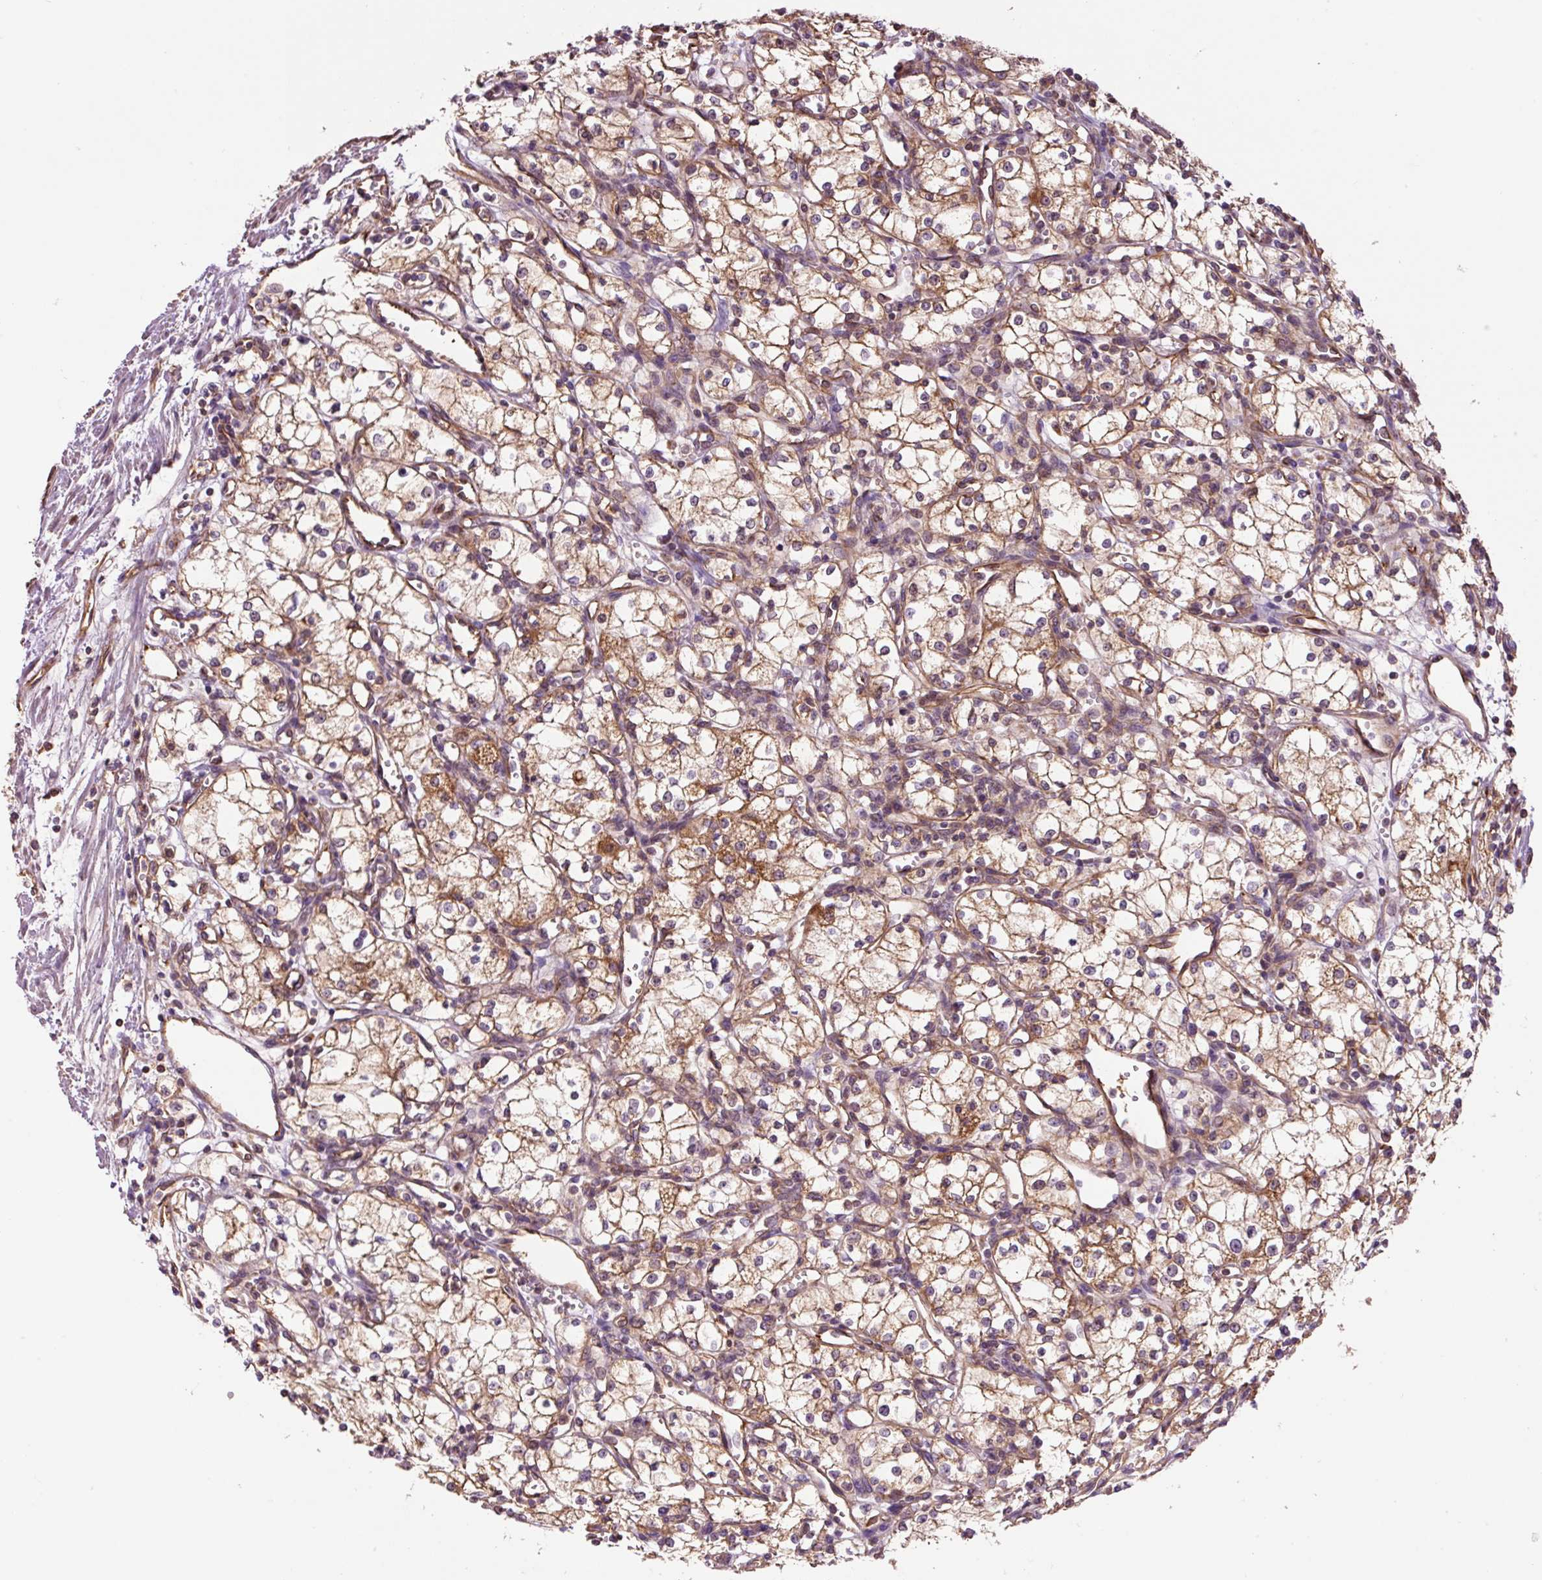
{"staining": {"intensity": "moderate", "quantity": "<25%", "location": "cytoplasmic/membranous"}, "tissue": "renal cancer", "cell_type": "Tumor cells", "image_type": "cancer", "snomed": [{"axis": "morphology", "description": "Adenocarcinoma, NOS"}, {"axis": "topography", "description": "Kidney"}], "caption": "A low amount of moderate cytoplasmic/membranous staining is appreciated in approximately <25% of tumor cells in renal adenocarcinoma tissue.", "gene": "PCK2", "patient": {"sex": "male", "age": 59}}